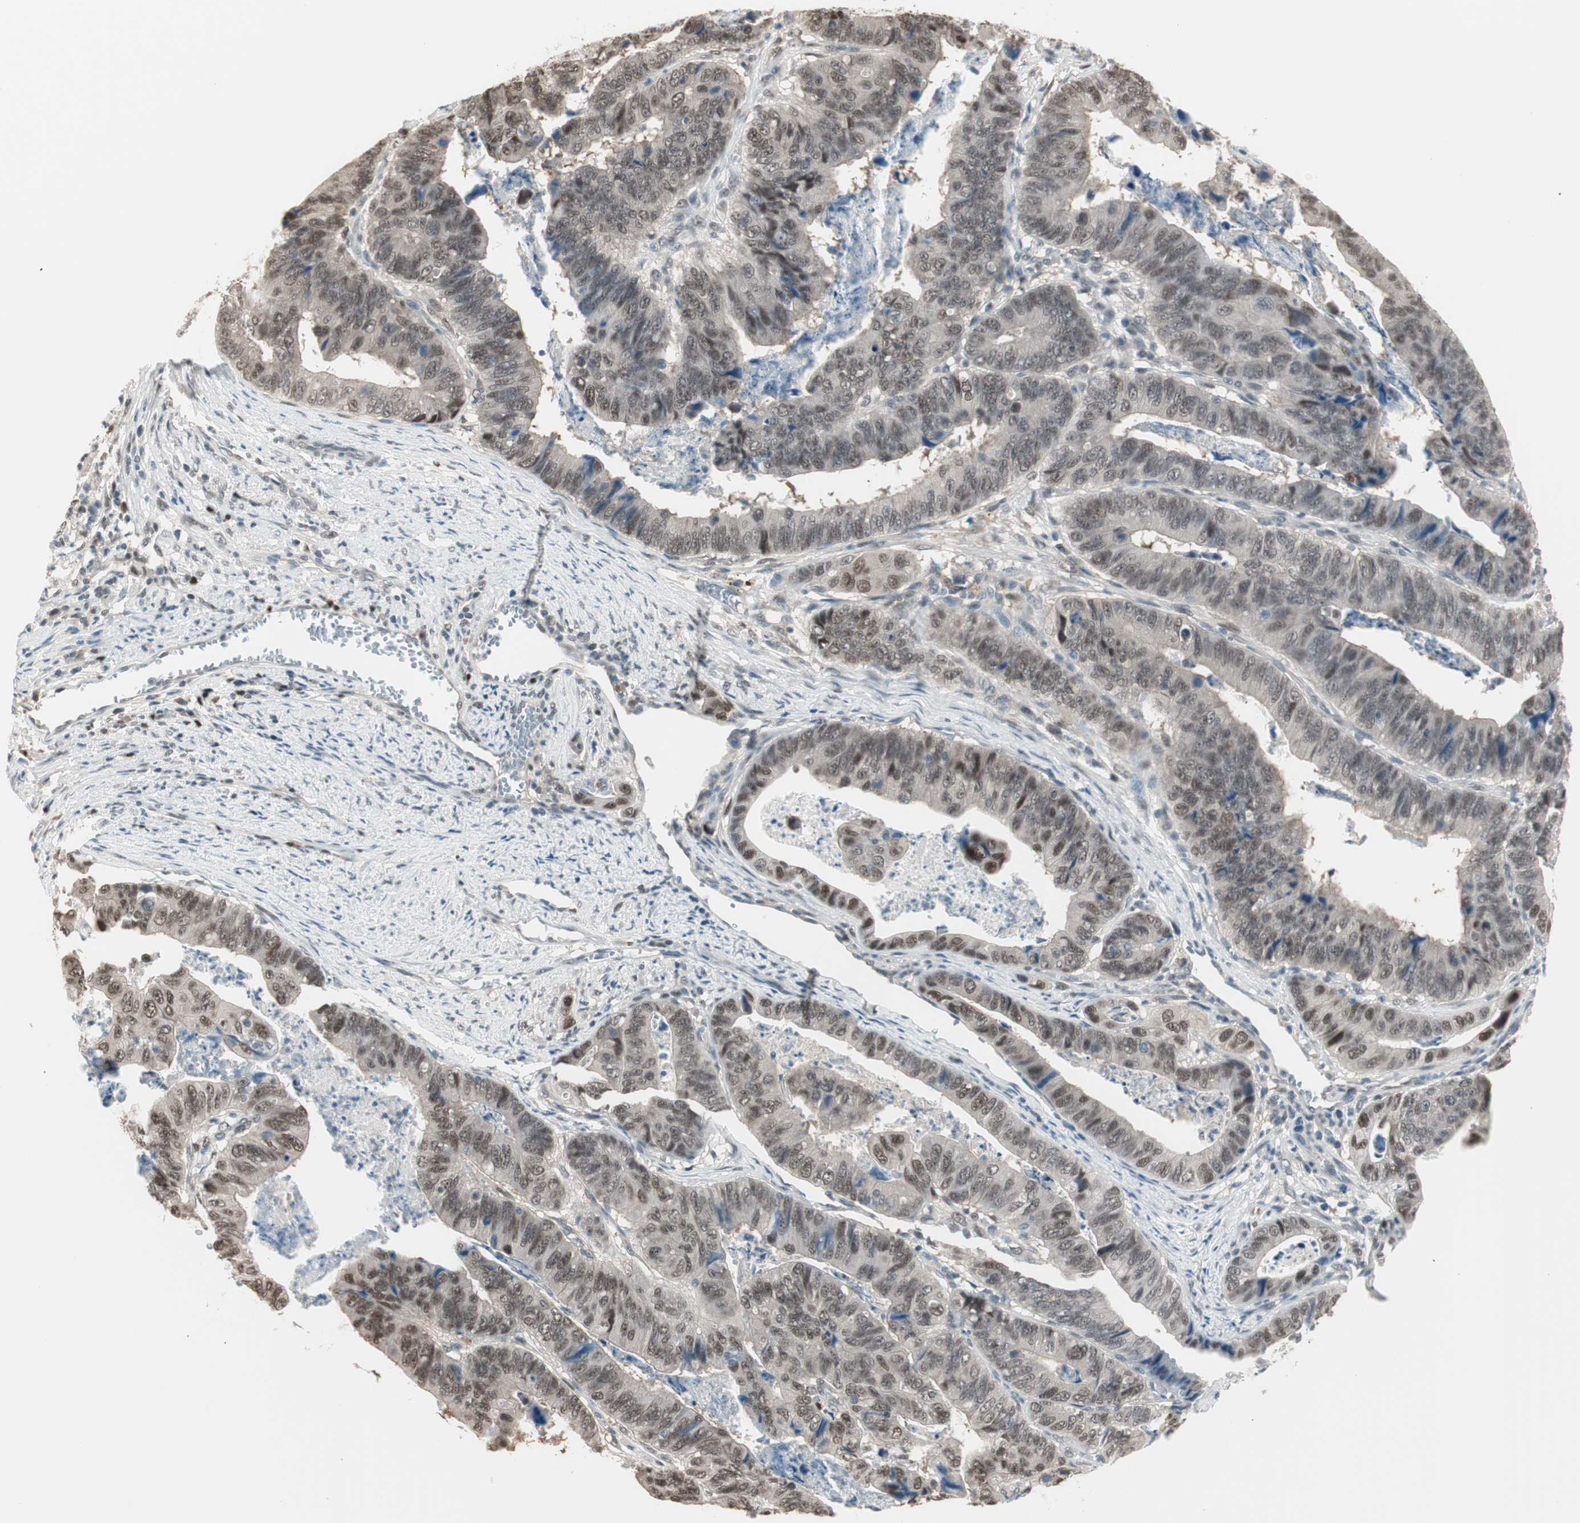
{"staining": {"intensity": "moderate", "quantity": ">75%", "location": "nuclear"}, "tissue": "stomach cancer", "cell_type": "Tumor cells", "image_type": "cancer", "snomed": [{"axis": "morphology", "description": "Adenocarcinoma, NOS"}, {"axis": "topography", "description": "Stomach, lower"}], "caption": "Immunohistochemistry micrograph of human adenocarcinoma (stomach) stained for a protein (brown), which demonstrates medium levels of moderate nuclear expression in approximately >75% of tumor cells.", "gene": "LONP2", "patient": {"sex": "male", "age": 77}}